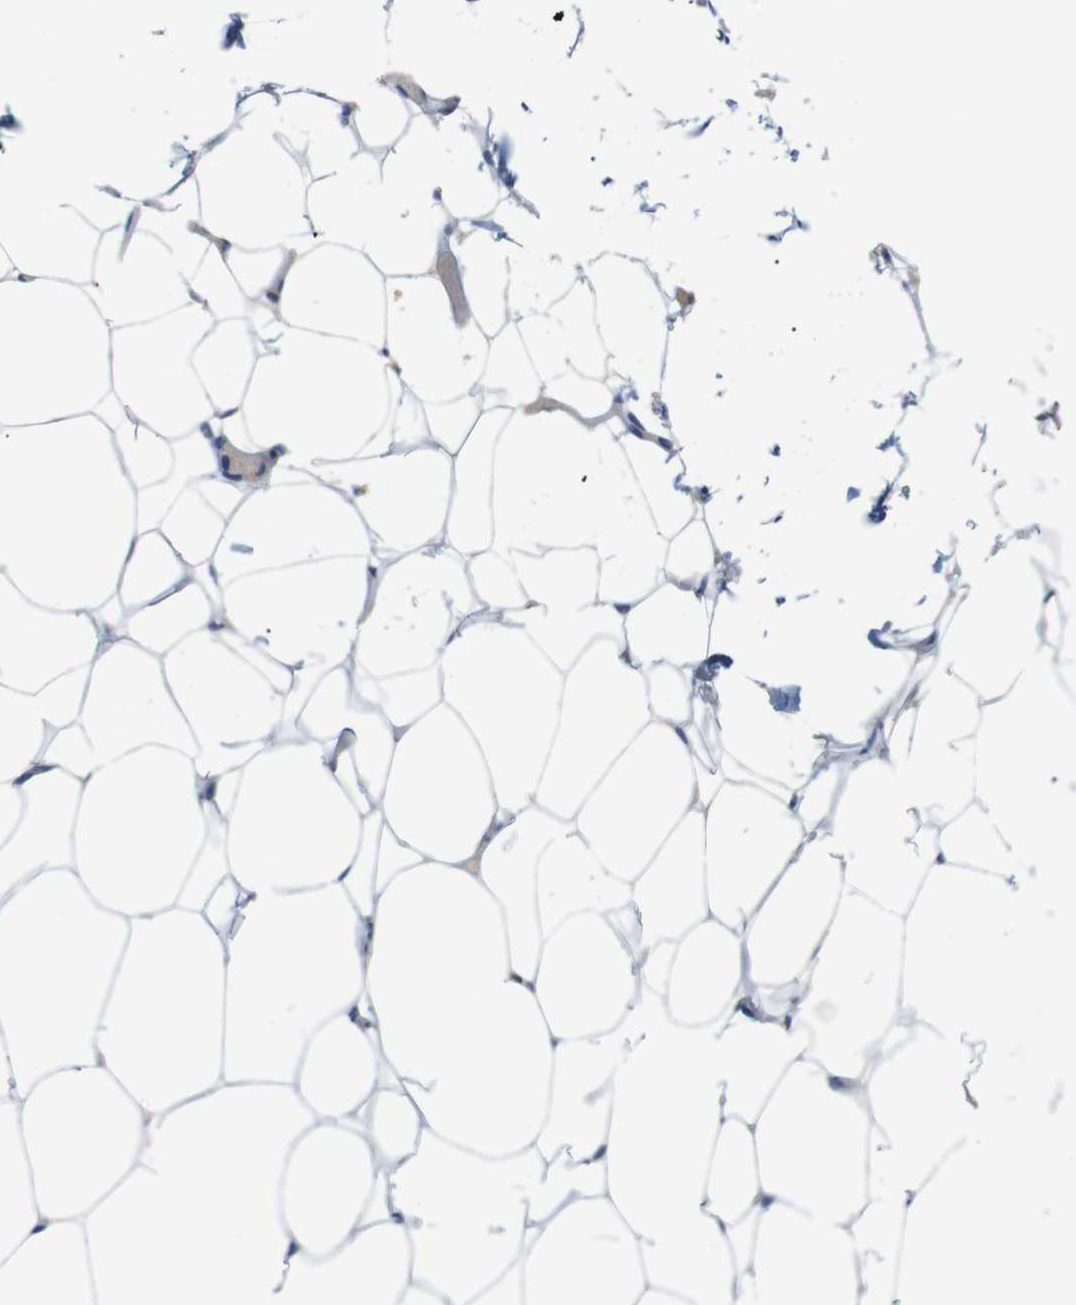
{"staining": {"intensity": "negative", "quantity": "none", "location": "none"}, "tissue": "adipose tissue", "cell_type": "Adipocytes", "image_type": "normal", "snomed": [{"axis": "morphology", "description": "Normal tissue, NOS"}, {"axis": "topography", "description": "Breast"}, {"axis": "topography", "description": "Adipose tissue"}], "caption": "Adipose tissue was stained to show a protein in brown. There is no significant positivity in adipocytes. Brightfield microscopy of immunohistochemistry (IHC) stained with DAB (brown) and hematoxylin (blue), captured at high magnification.", "gene": "ITGA5", "patient": {"sex": "female", "age": 25}}